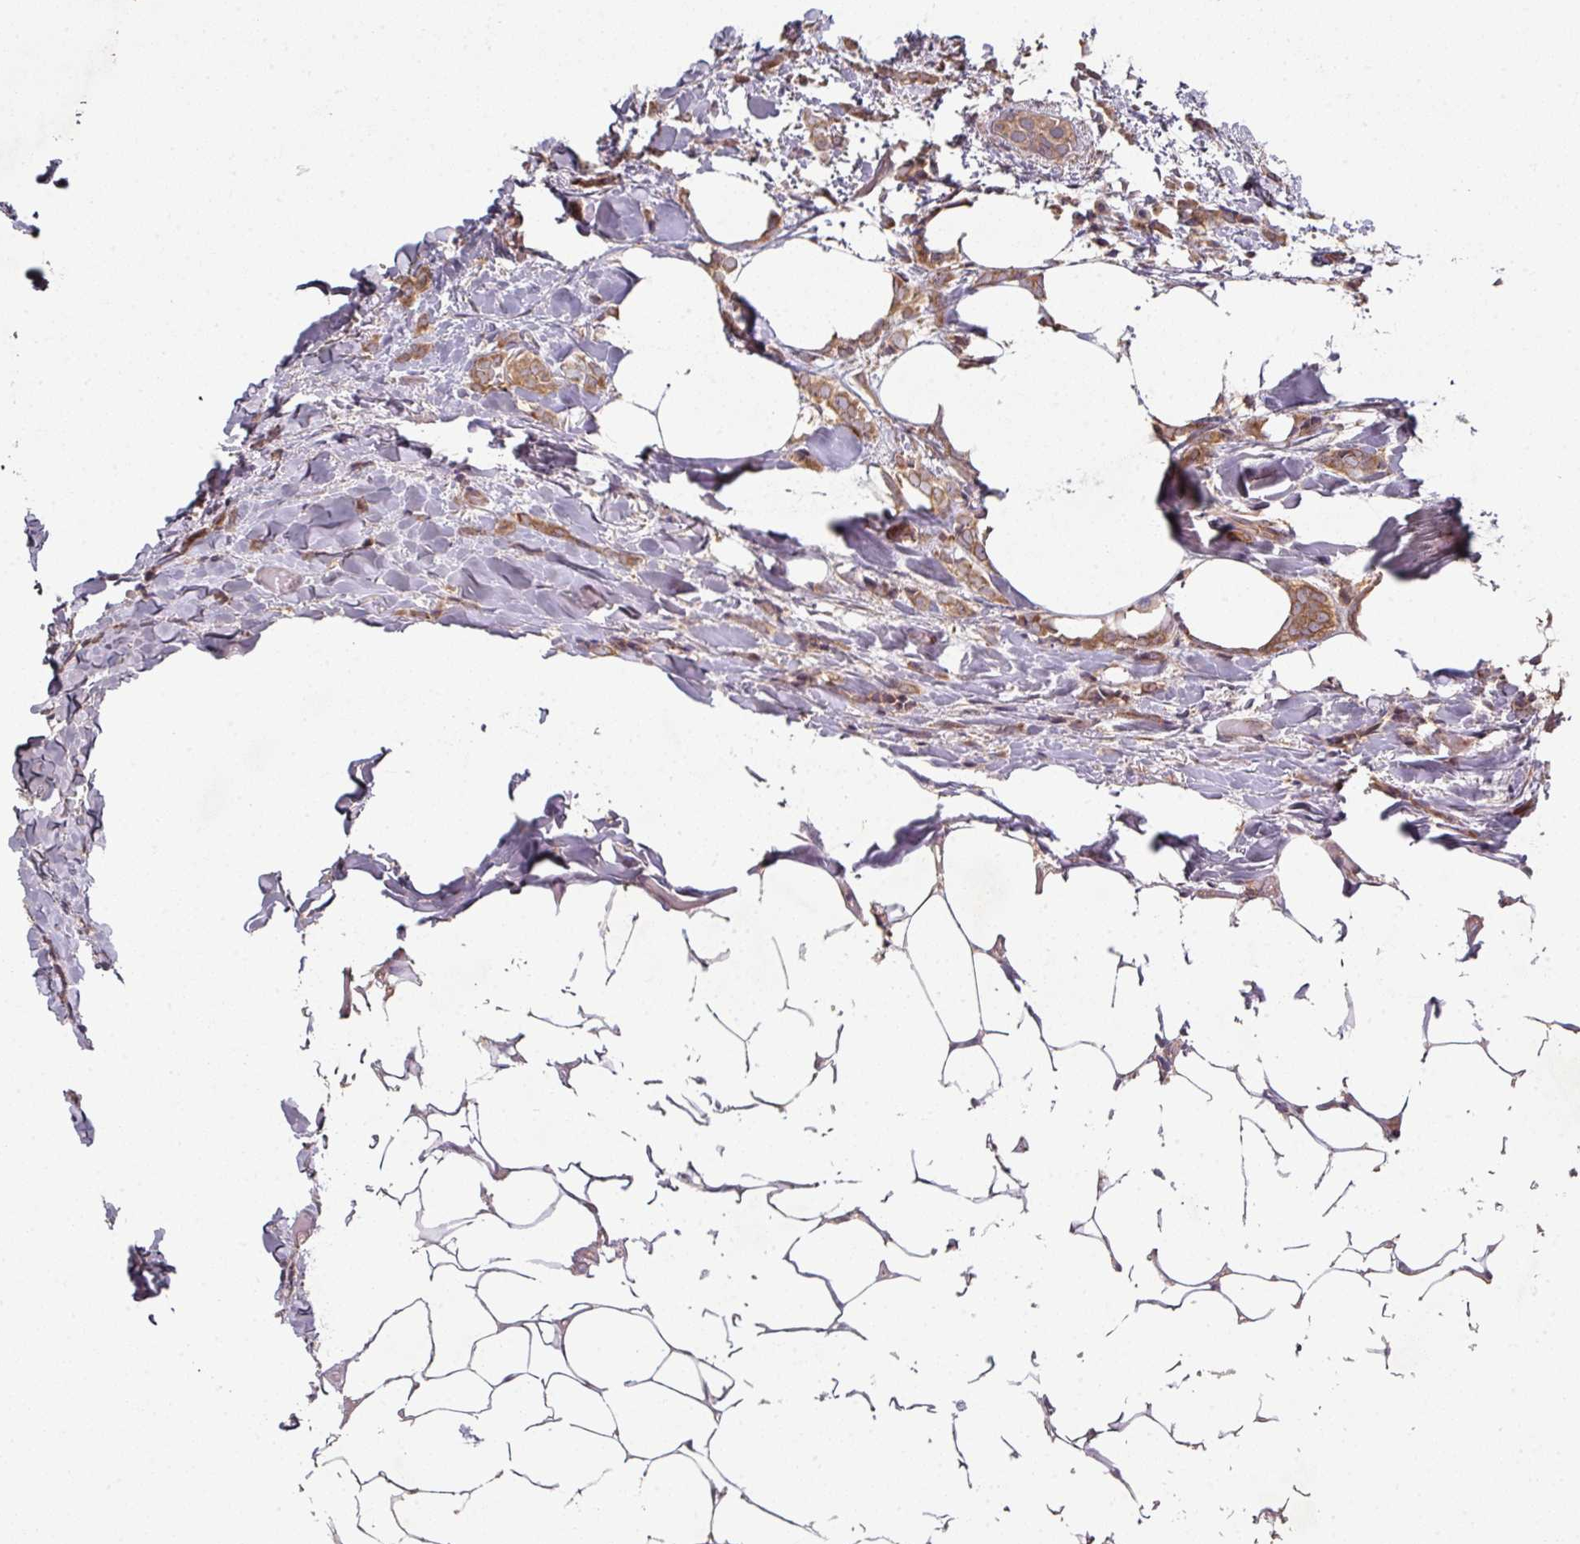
{"staining": {"intensity": "moderate", "quantity": ">75%", "location": "cytoplasmic/membranous"}, "tissue": "breast cancer", "cell_type": "Tumor cells", "image_type": "cancer", "snomed": [{"axis": "morphology", "description": "Lobular carcinoma"}, {"axis": "topography", "description": "Breast"}], "caption": "This is a photomicrograph of immunohistochemistry staining of breast lobular carcinoma, which shows moderate positivity in the cytoplasmic/membranous of tumor cells.", "gene": "CAMLG", "patient": {"sex": "female", "age": 84}}